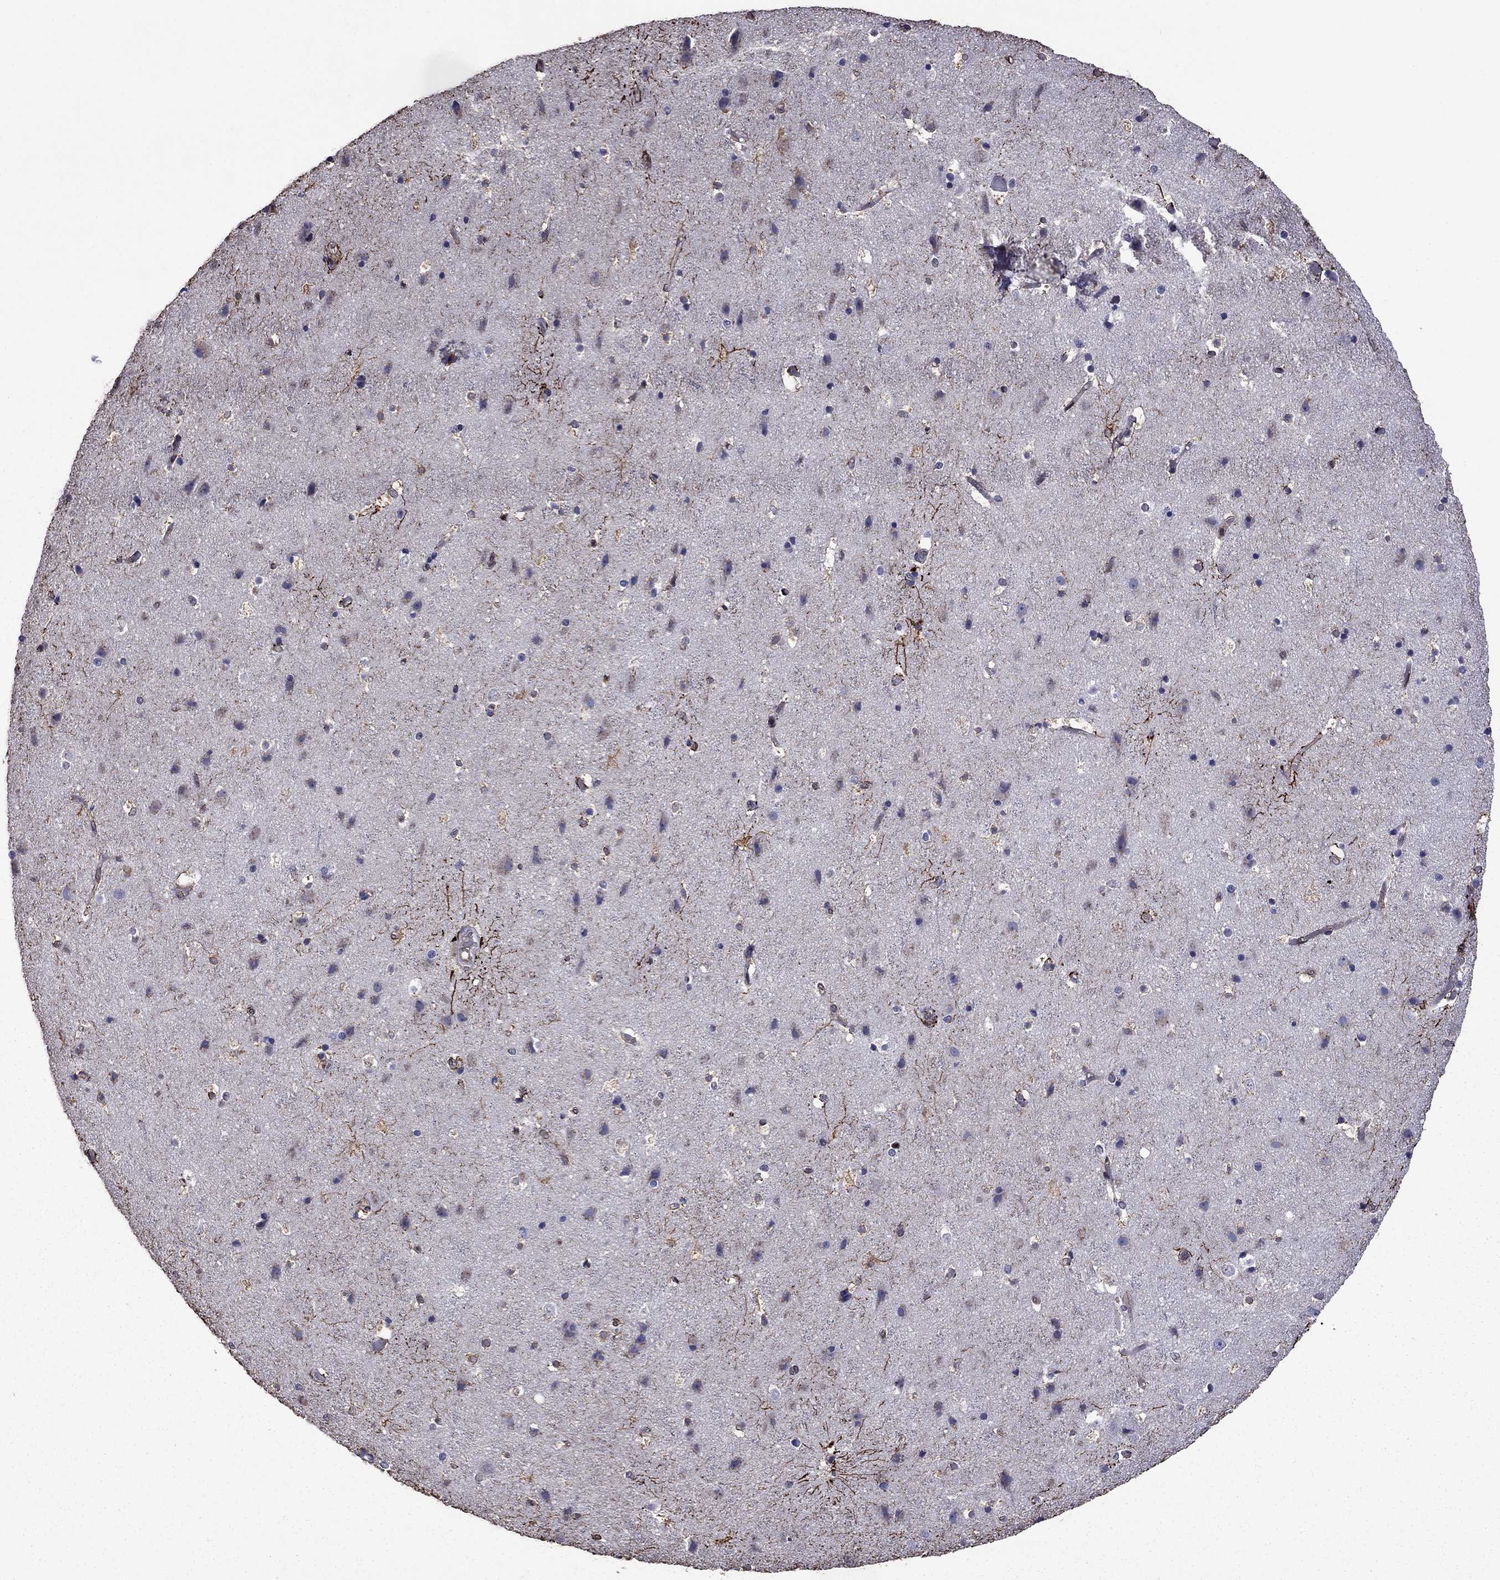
{"staining": {"intensity": "negative", "quantity": "none", "location": "none"}, "tissue": "cerebral cortex", "cell_type": "Endothelial cells", "image_type": "normal", "snomed": [{"axis": "morphology", "description": "Normal tissue, NOS"}, {"axis": "topography", "description": "Cerebral cortex"}], "caption": "Human cerebral cortex stained for a protein using immunohistochemistry shows no staining in endothelial cells.", "gene": "APPBP2", "patient": {"sex": "female", "age": 52}}